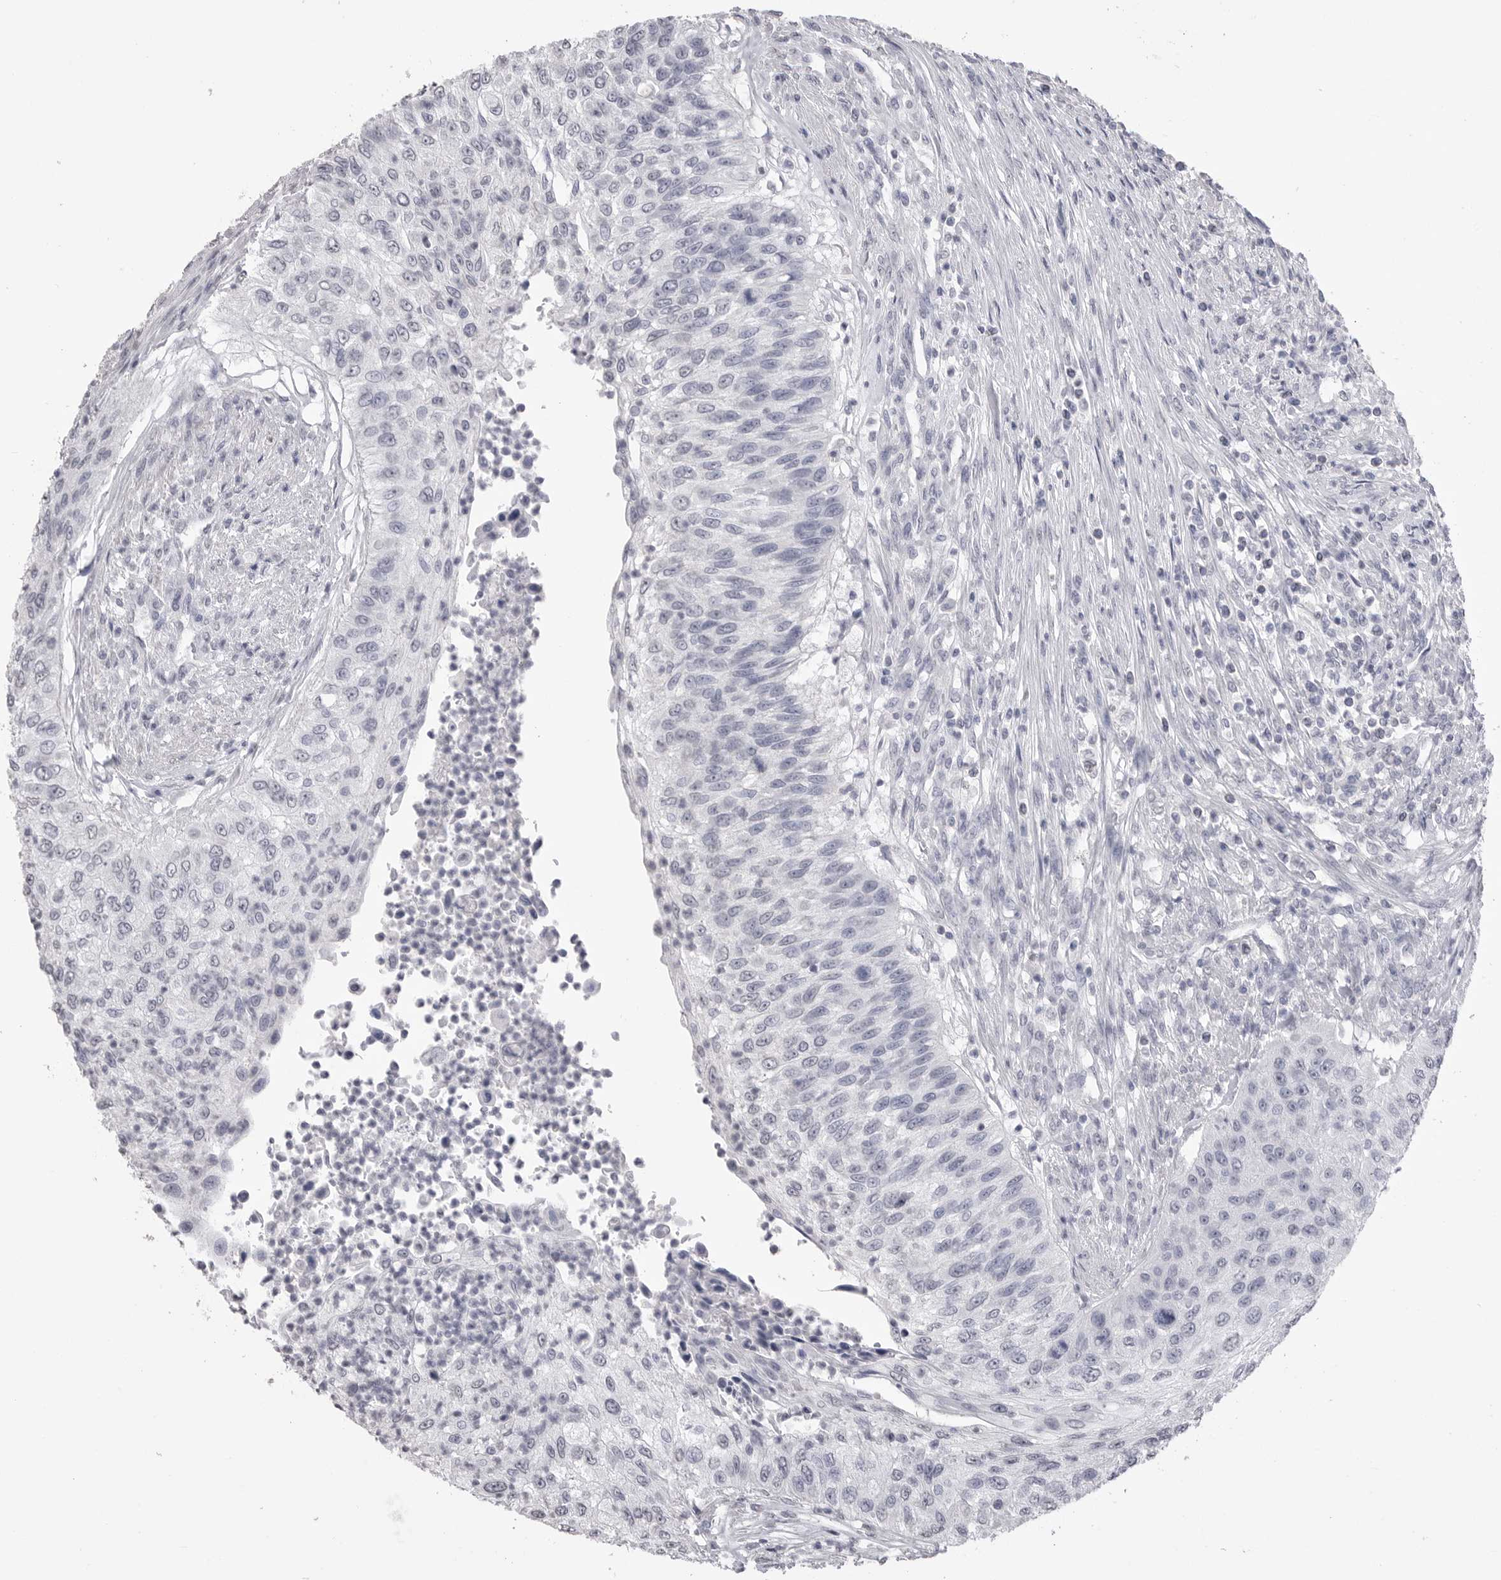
{"staining": {"intensity": "negative", "quantity": "none", "location": "none"}, "tissue": "urothelial cancer", "cell_type": "Tumor cells", "image_type": "cancer", "snomed": [{"axis": "morphology", "description": "Urothelial carcinoma, High grade"}, {"axis": "topography", "description": "Urinary bladder"}], "caption": "High magnification brightfield microscopy of urothelial cancer stained with DAB (brown) and counterstained with hematoxylin (blue): tumor cells show no significant expression.", "gene": "ICAM5", "patient": {"sex": "female", "age": 60}}